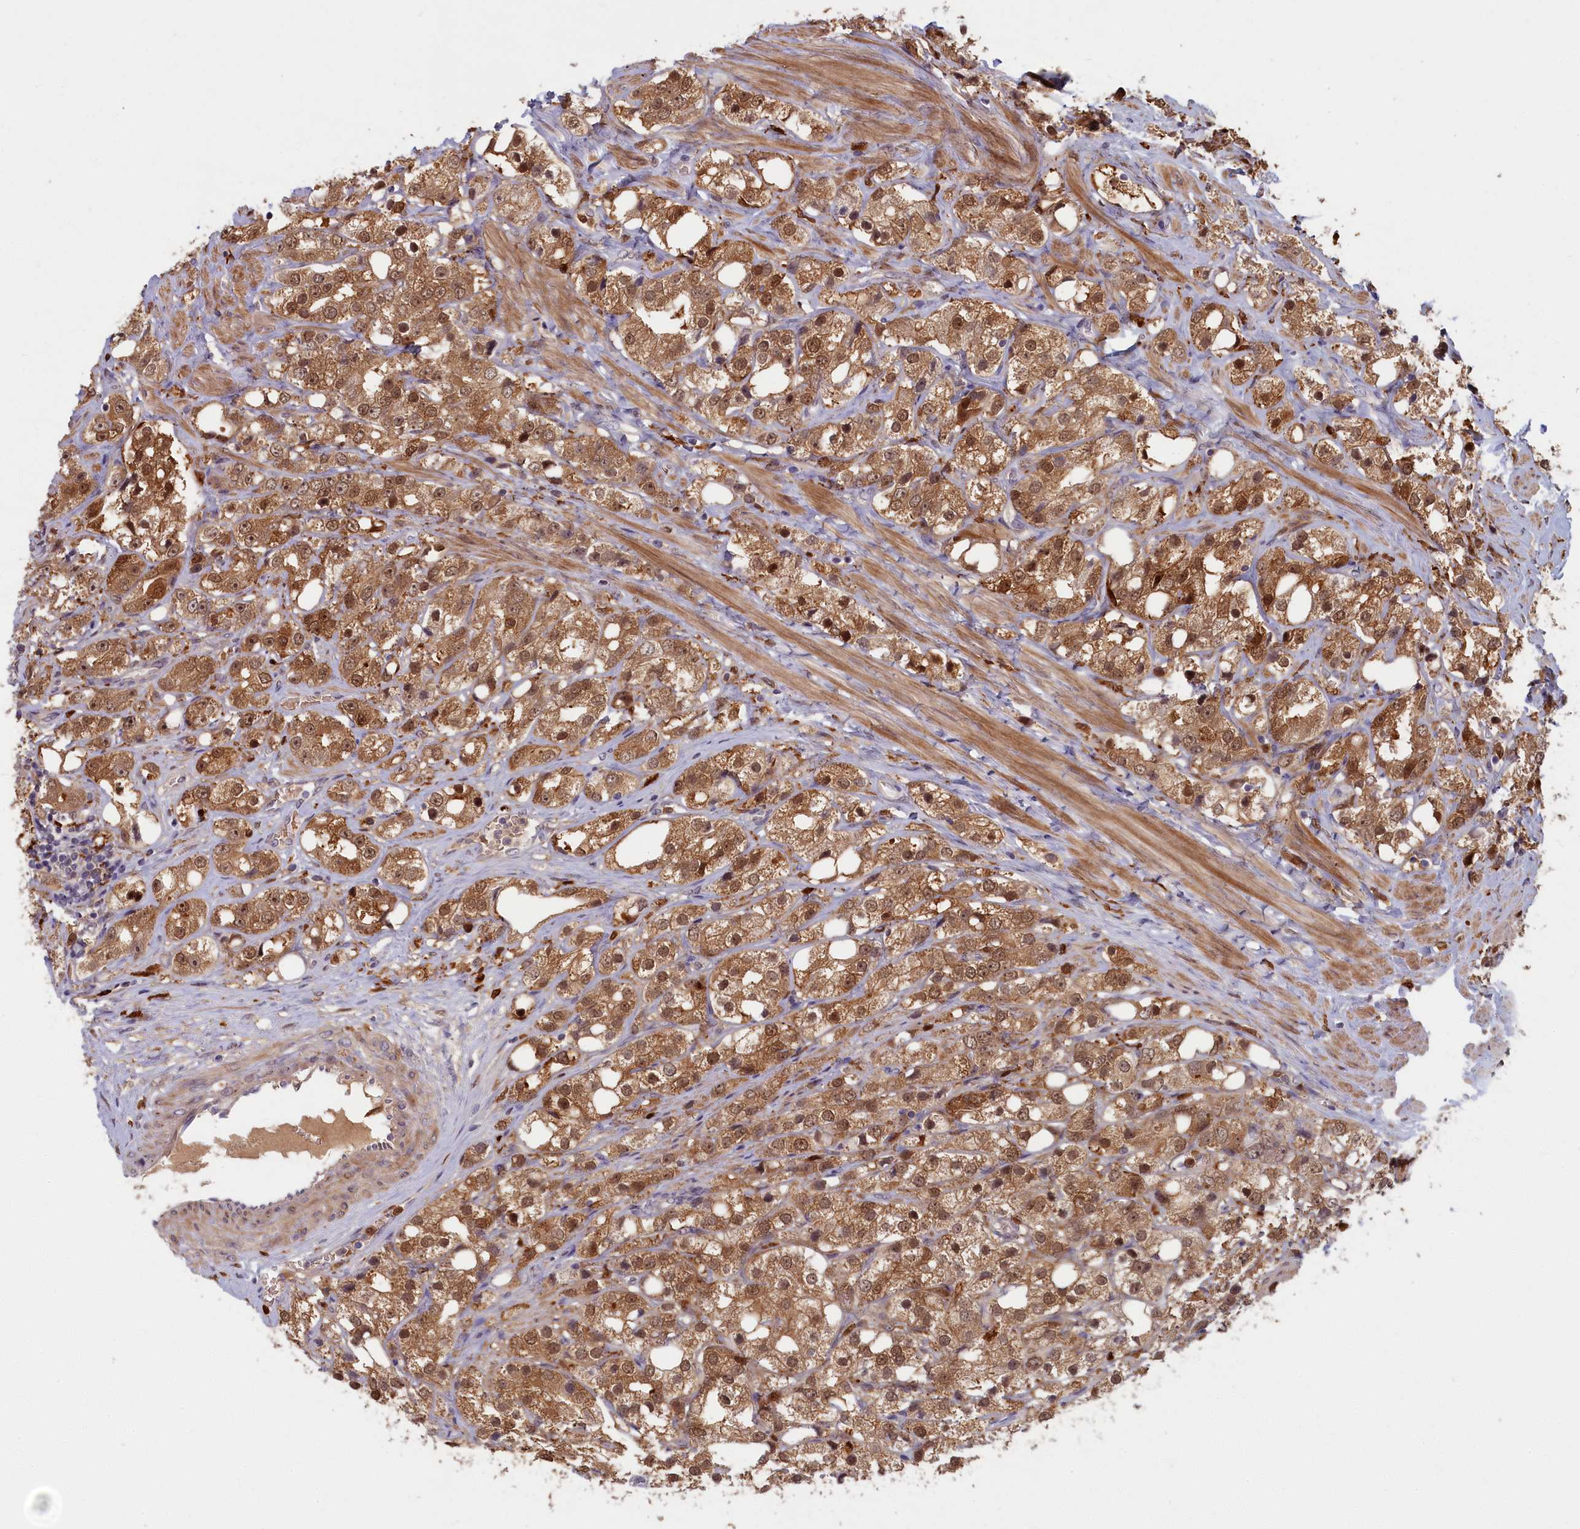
{"staining": {"intensity": "moderate", "quantity": ">75%", "location": "cytoplasmic/membranous,nuclear"}, "tissue": "prostate cancer", "cell_type": "Tumor cells", "image_type": "cancer", "snomed": [{"axis": "morphology", "description": "Adenocarcinoma, NOS"}, {"axis": "topography", "description": "Prostate"}], "caption": "A brown stain labels moderate cytoplasmic/membranous and nuclear expression of a protein in prostate cancer (adenocarcinoma) tumor cells.", "gene": "BLVRB", "patient": {"sex": "male", "age": 79}}